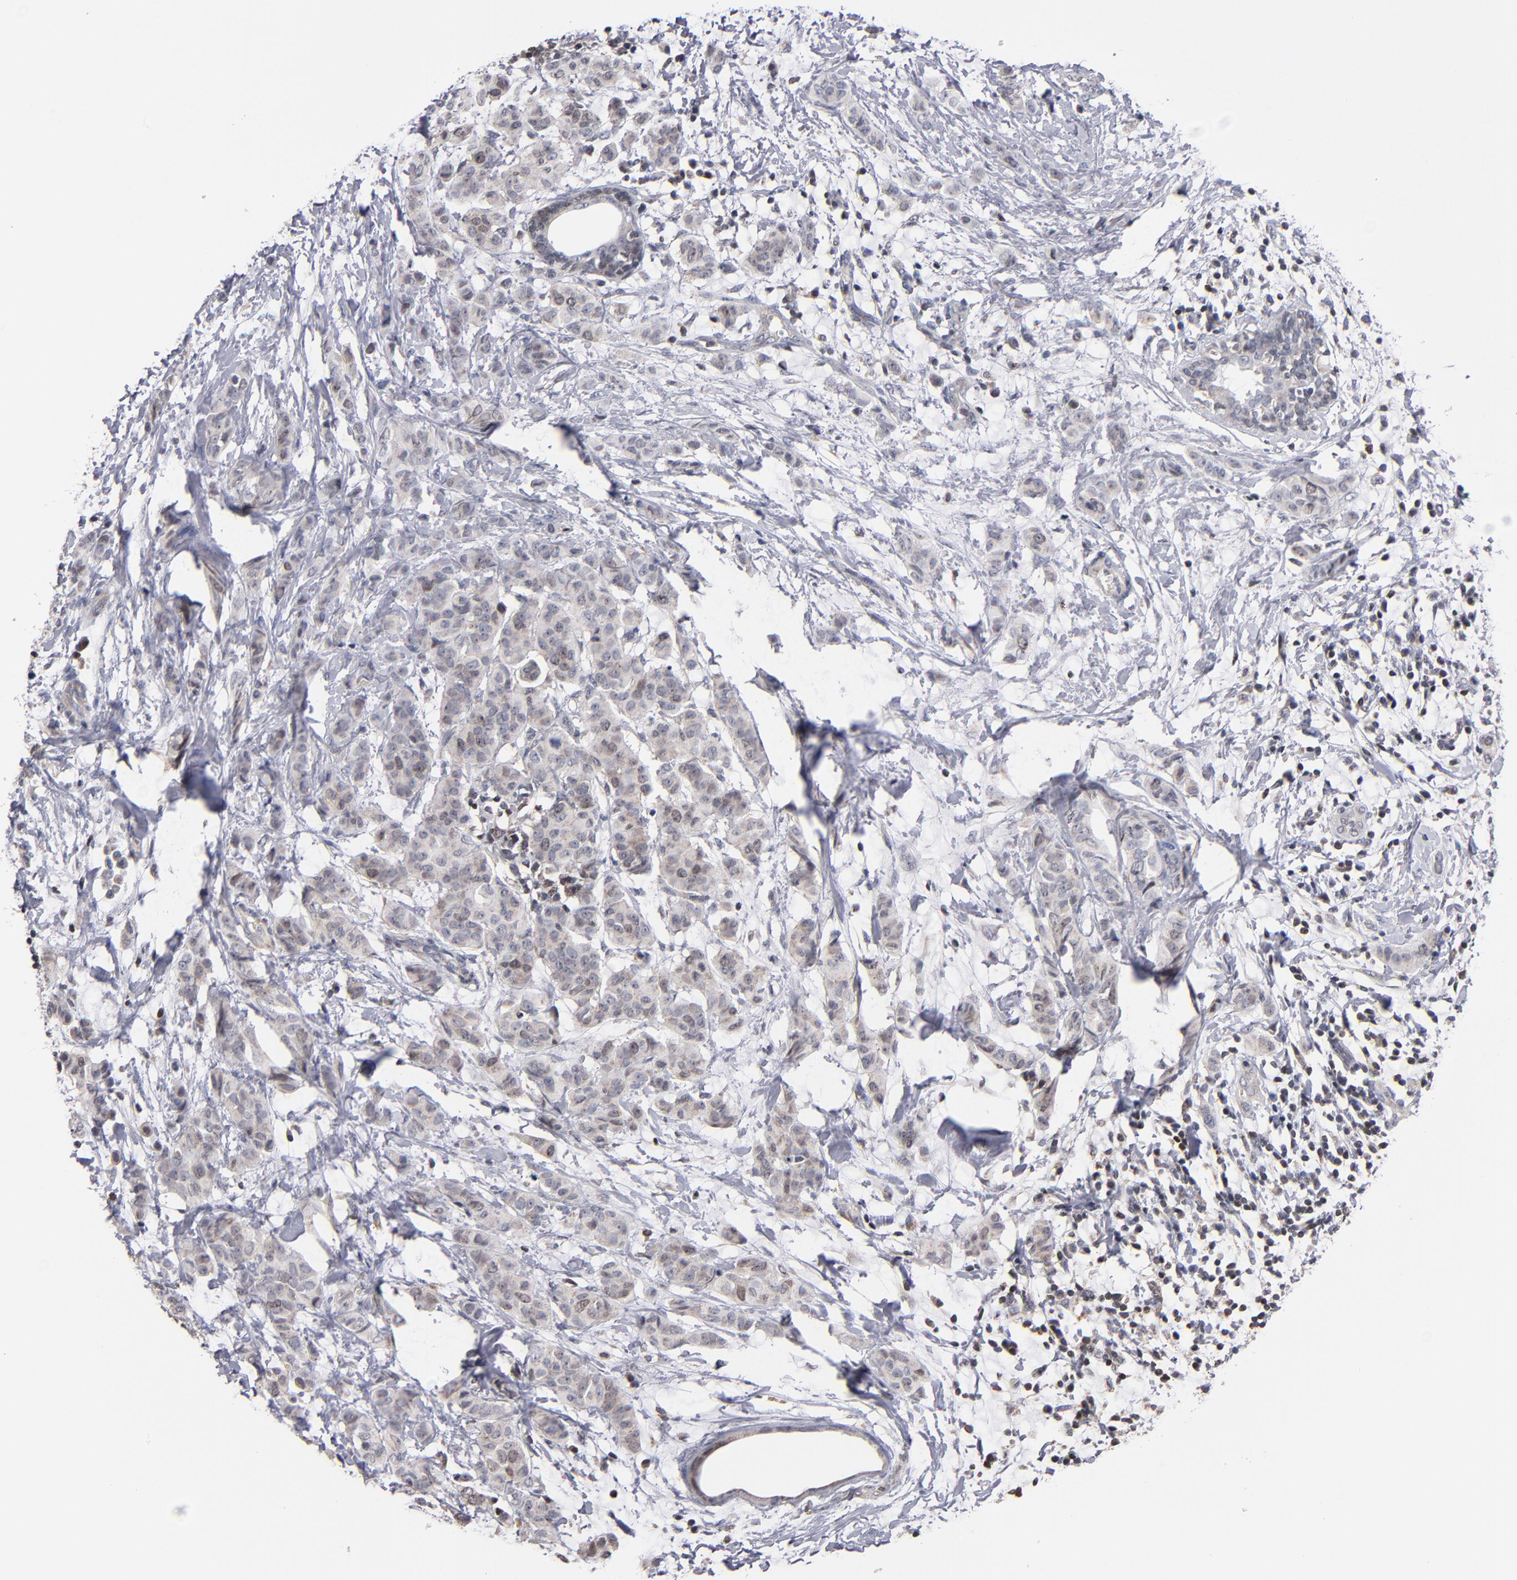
{"staining": {"intensity": "weak", "quantity": "25%-75%", "location": "cytoplasmic/membranous,nuclear"}, "tissue": "breast cancer", "cell_type": "Tumor cells", "image_type": "cancer", "snomed": [{"axis": "morphology", "description": "Duct carcinoma"}, {"axis": "topography", "description": "Breast"}], "caption": "Immunohistochemical staining of human breast cancer reveals low levels of weak cytoplasmic/membranous and nuclear staining in about 25%-75% of tumor cells.", "gene": "ODF2", "patient": {"sex": "female", "age": 40}}